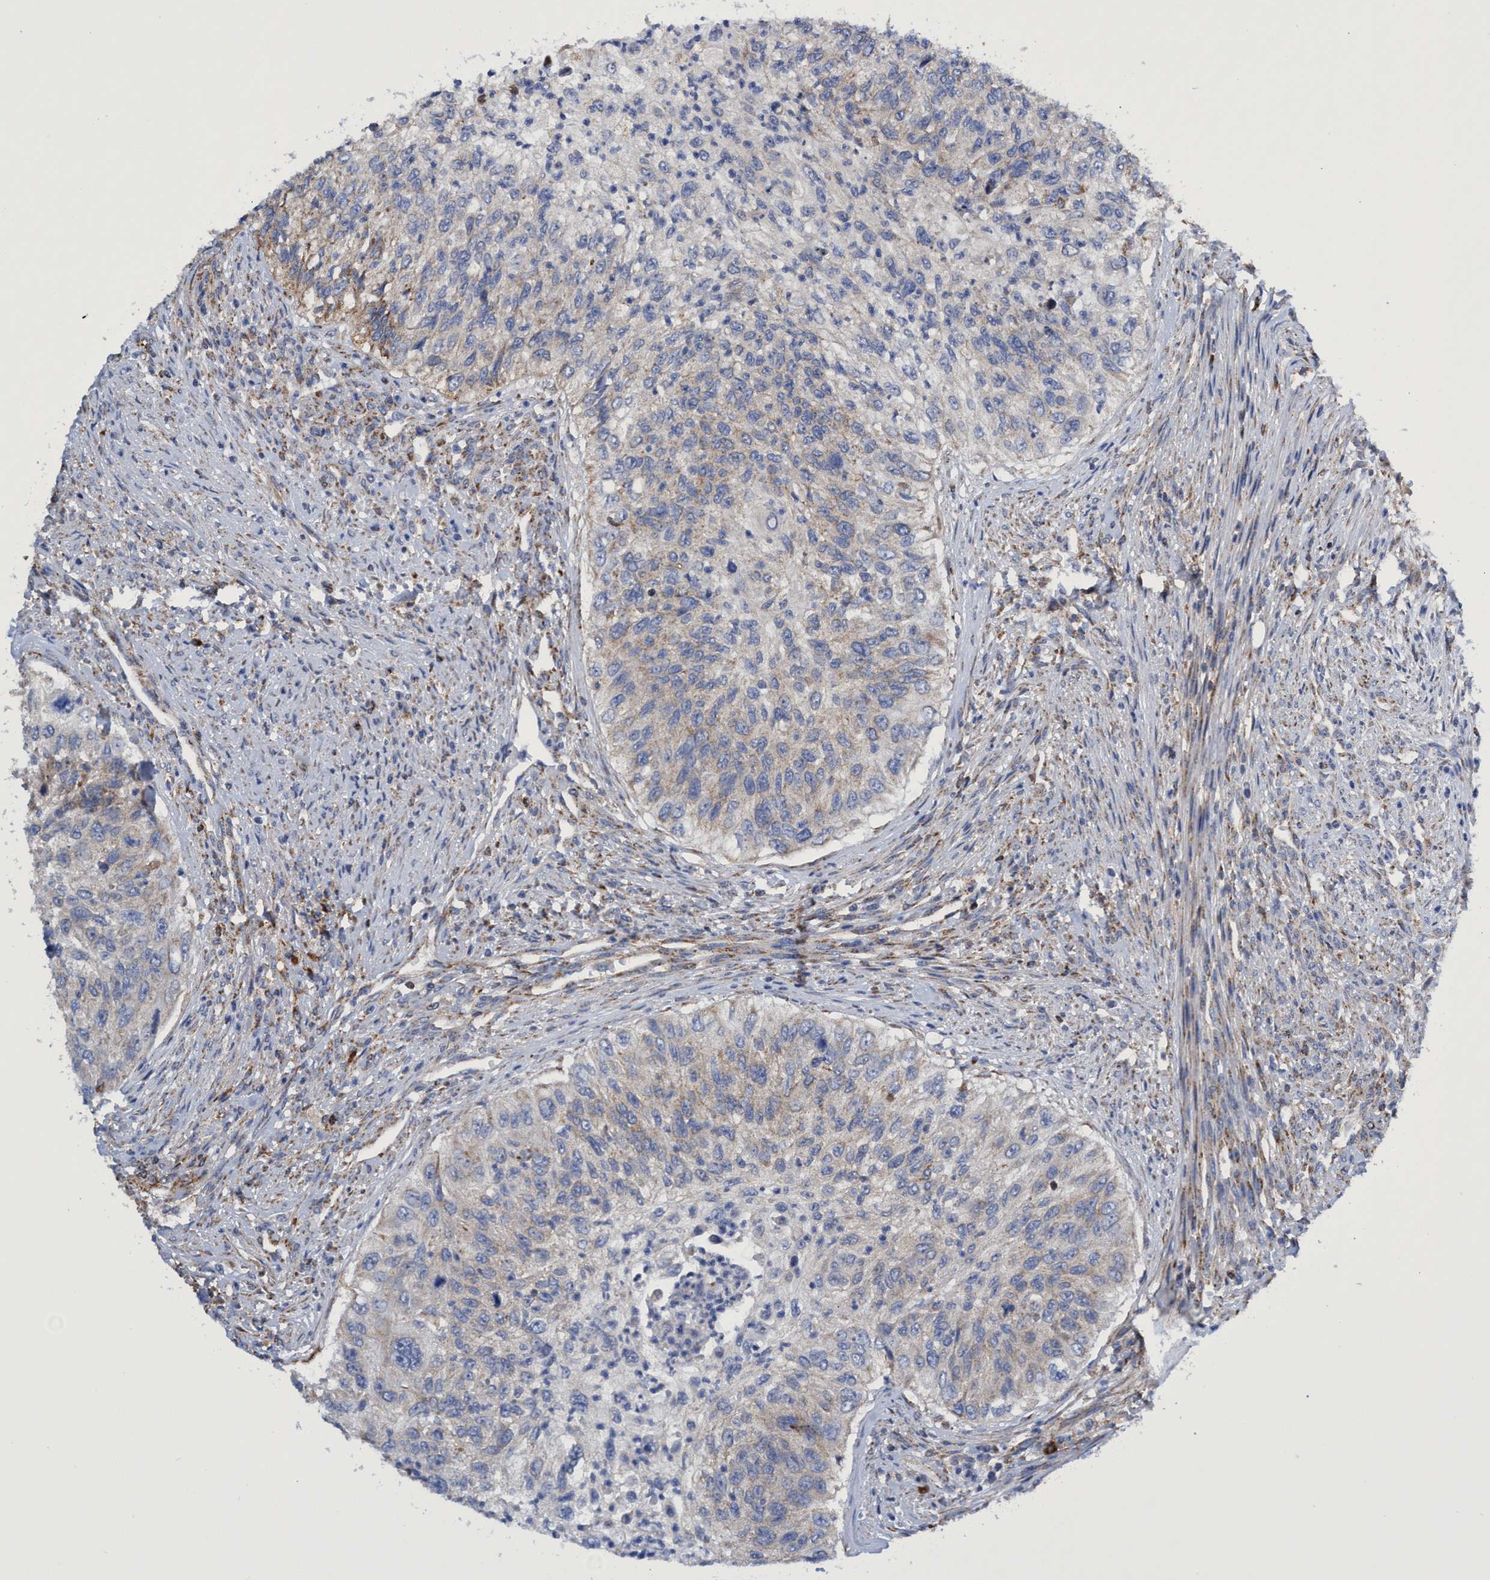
{"staining": {"intensity": "weak", "quantity": "<25%", "location": "cytoplasmic/membranous"}, "tissue": "urothelial cancer", "cell_type": "Tumor cells", "image_type": "cancer", "snomed": [{"axis": "morphology", "description": "Urothelial carcinoma, High grade"}, {"axis": "topography", "description": "Urinary bladder"}], "caption": "DAB (3,3'-diaminobenzidine) immunohistochemical staining of human high-grade urothelial carcinoma exhibits no significant staining in tumor cells. (Brightfield microscopy of DAB (3,3'-diaminobenzidine) immunohistochemistry at high magnification).", "gene": "CRYZ", "patient": {"sex": "female", "age": 60}}